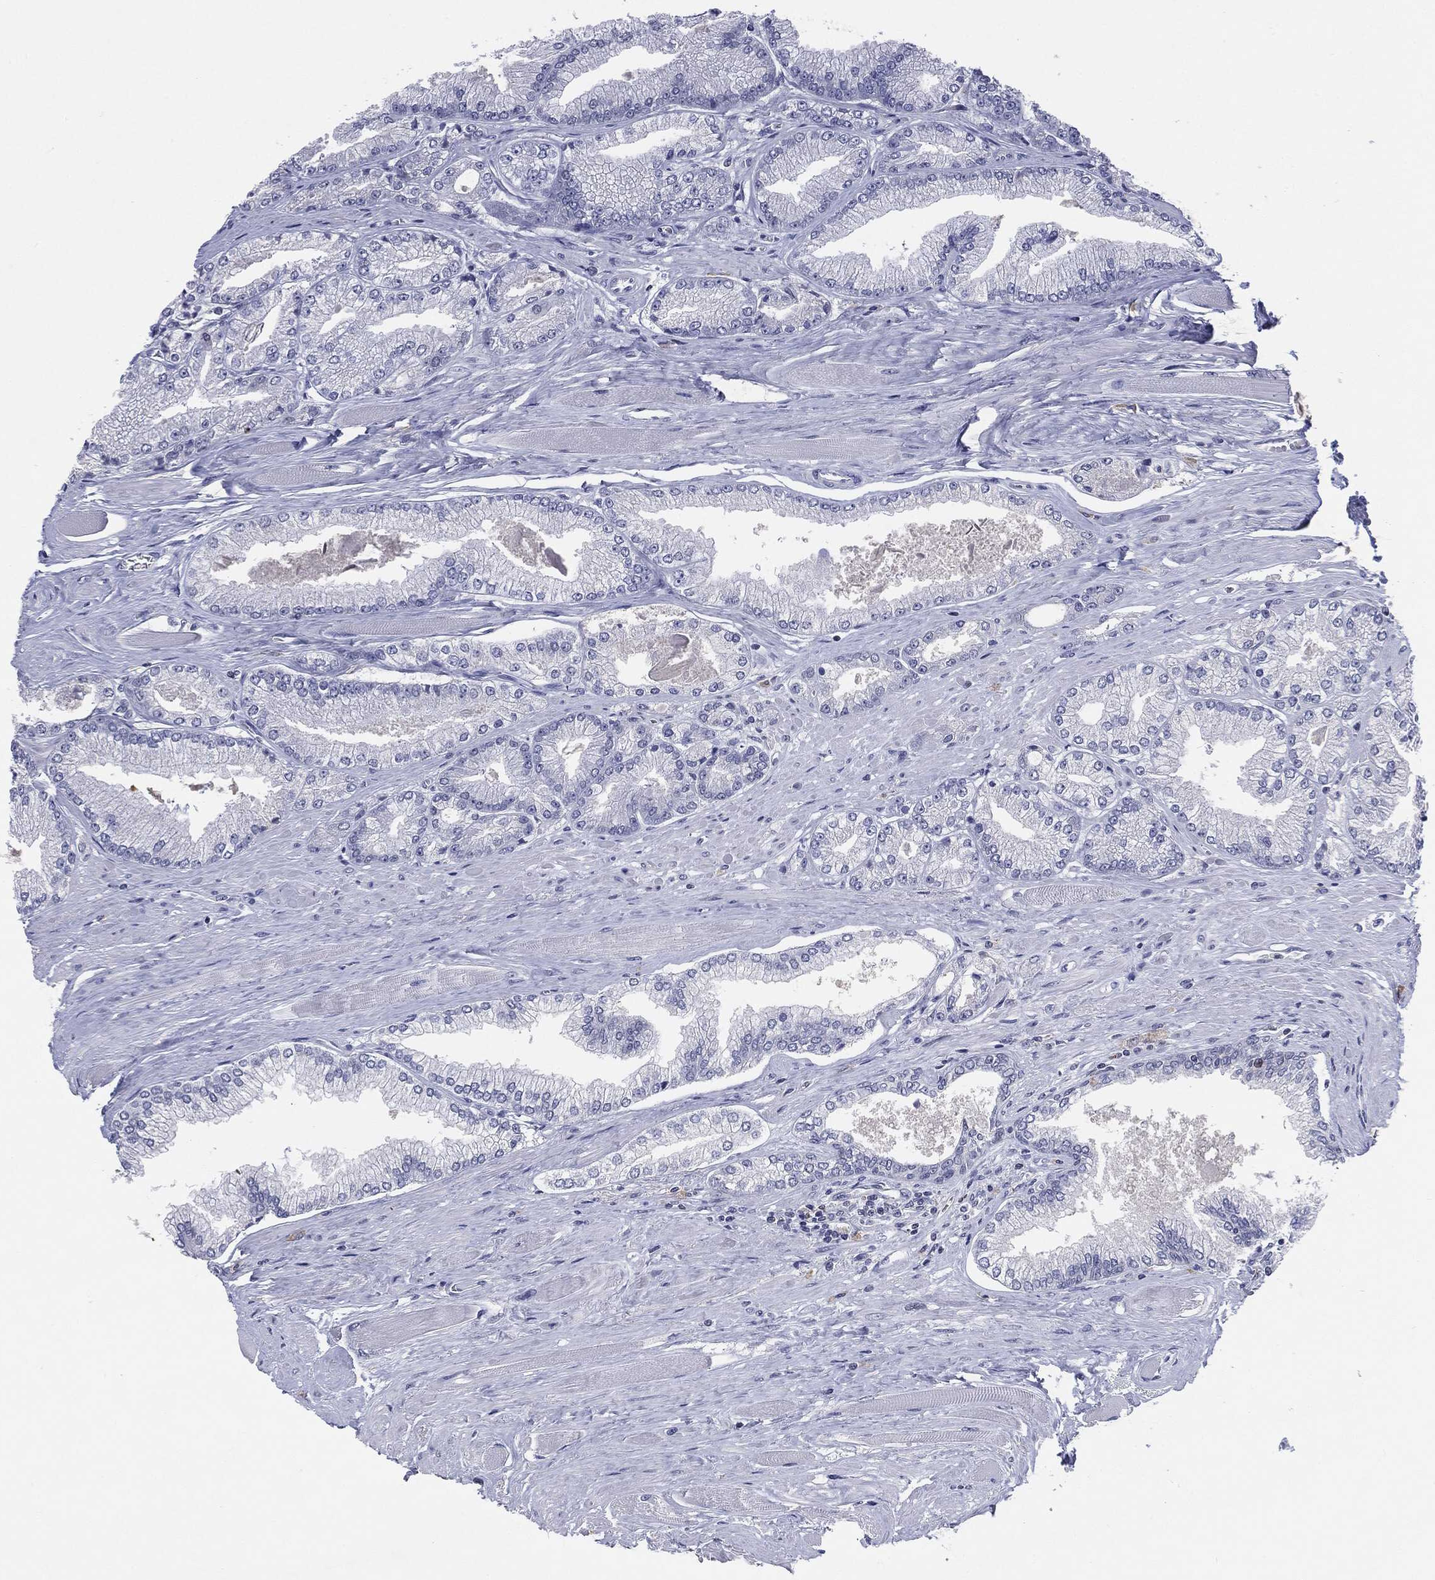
{"staining": {"intensity": "negative", "quantity": "none", "location": "none"}, "tissue": "prostate cancer", "cell_type": "Tumor cells", "image_type": "cancer", "snomed": [{"axis": "morphology", "description": "Adenocarcinoma, Low grade"}, {"axis": "topography", "description": "Prostate"}], "caption": "DAB (3,3'-diaminobenzidine) immunohistochemical staining of human low-grade adenocarcinoma (prostate) displays no significant expression in tumor cells.", "gene": "KIF2C", "patient": {"sex": "male", "age": 67}}